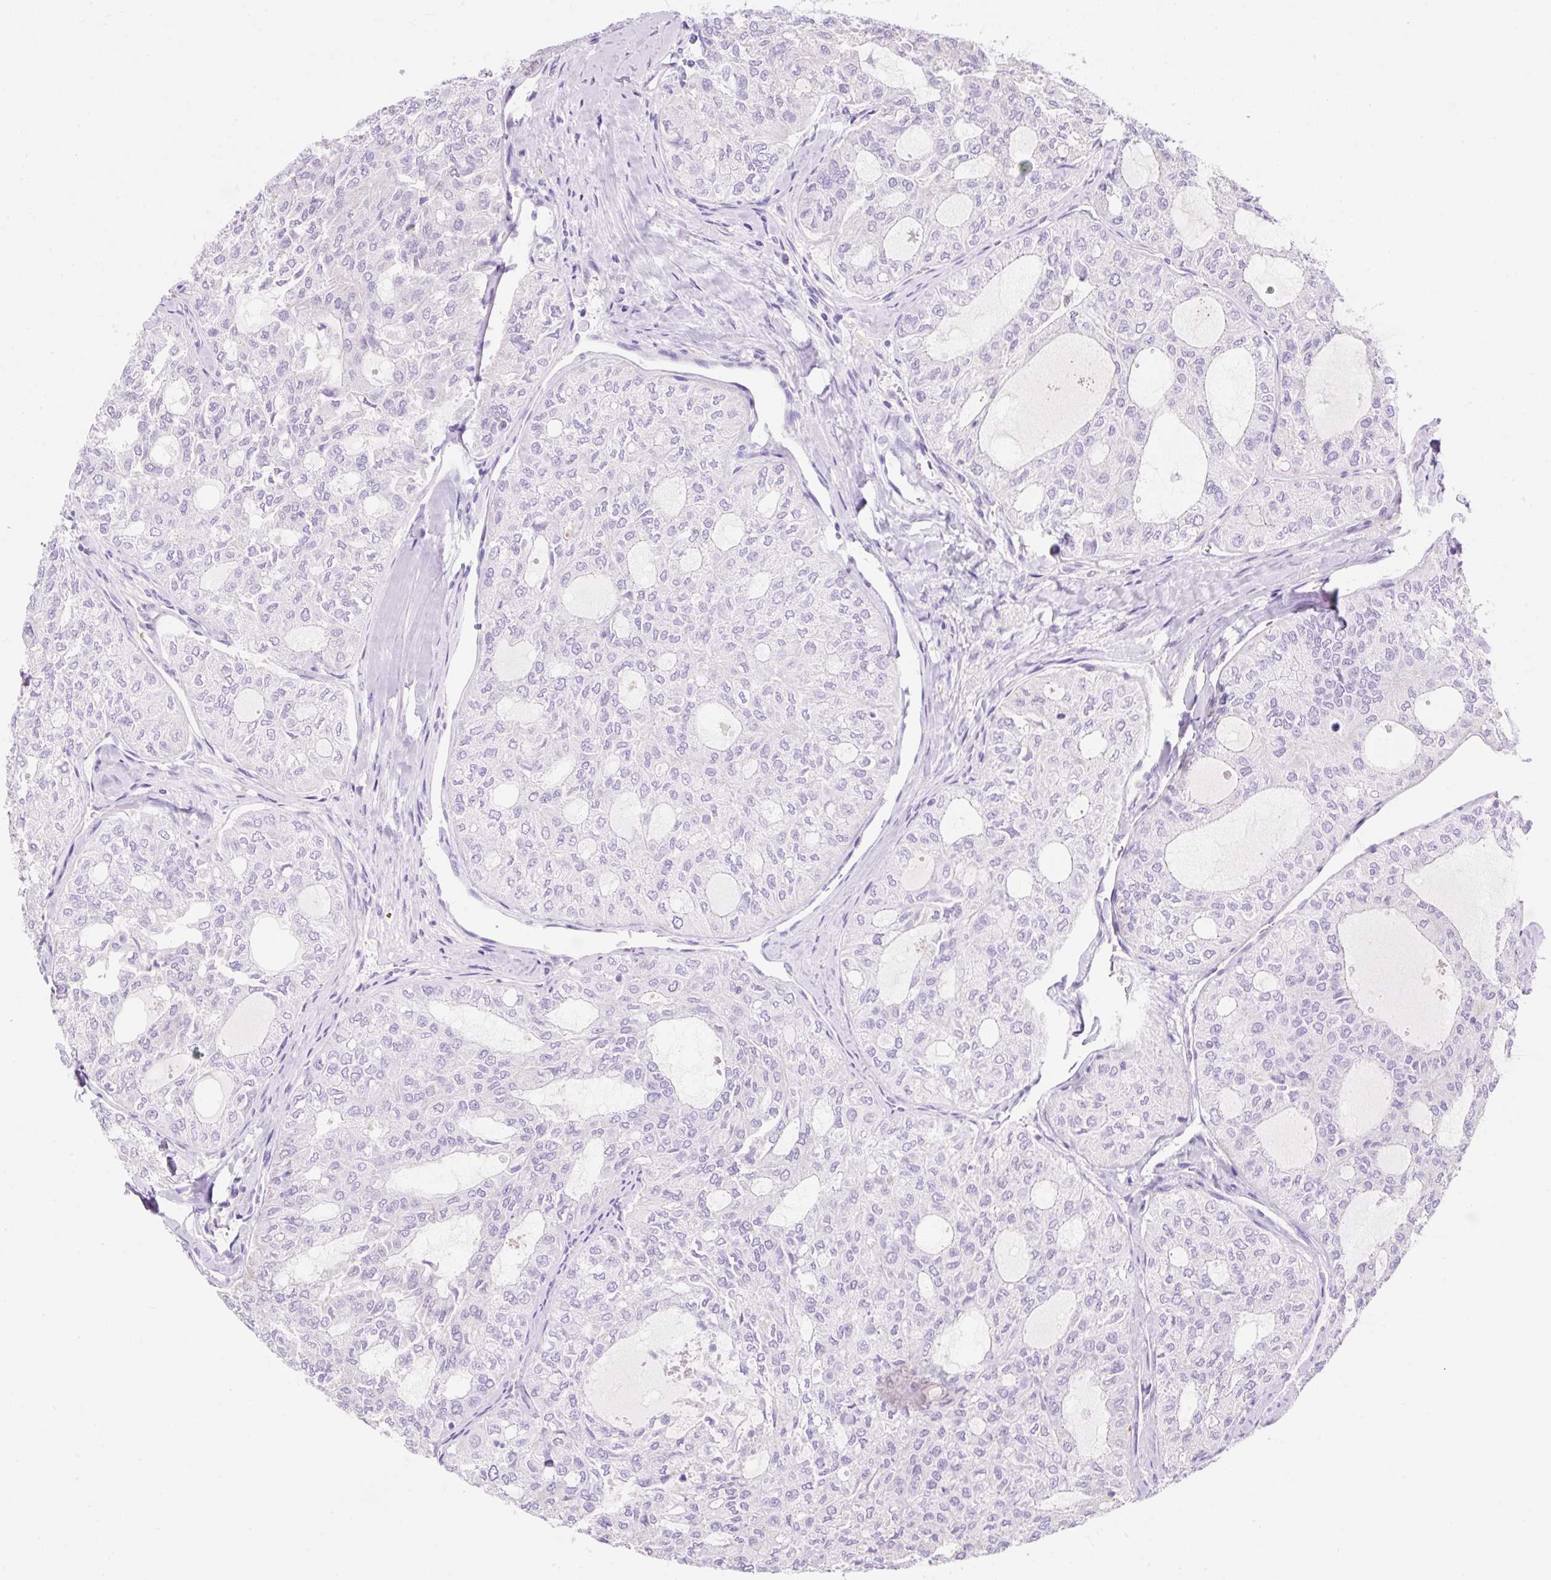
{"staining": {"intensity": "negative", "quantity": "none", "location": "none"}, "tissue": "thyroid cancer", "cell_type": "Tumor cells", "image_type": "cancer", "snomed": [{"axis": "morphology", "description": "Follicular adenoma carcinoma, NOS"}, {"axis": "topography", "description": "Thyroid gland"}], "caption": "Protein analysis of thyroid cancer (follicular adenoma carcinoma) shows no significant positivity in tumor cells.", "gene": "HEXB", "patient": {"sex": "male", "age": 75}}